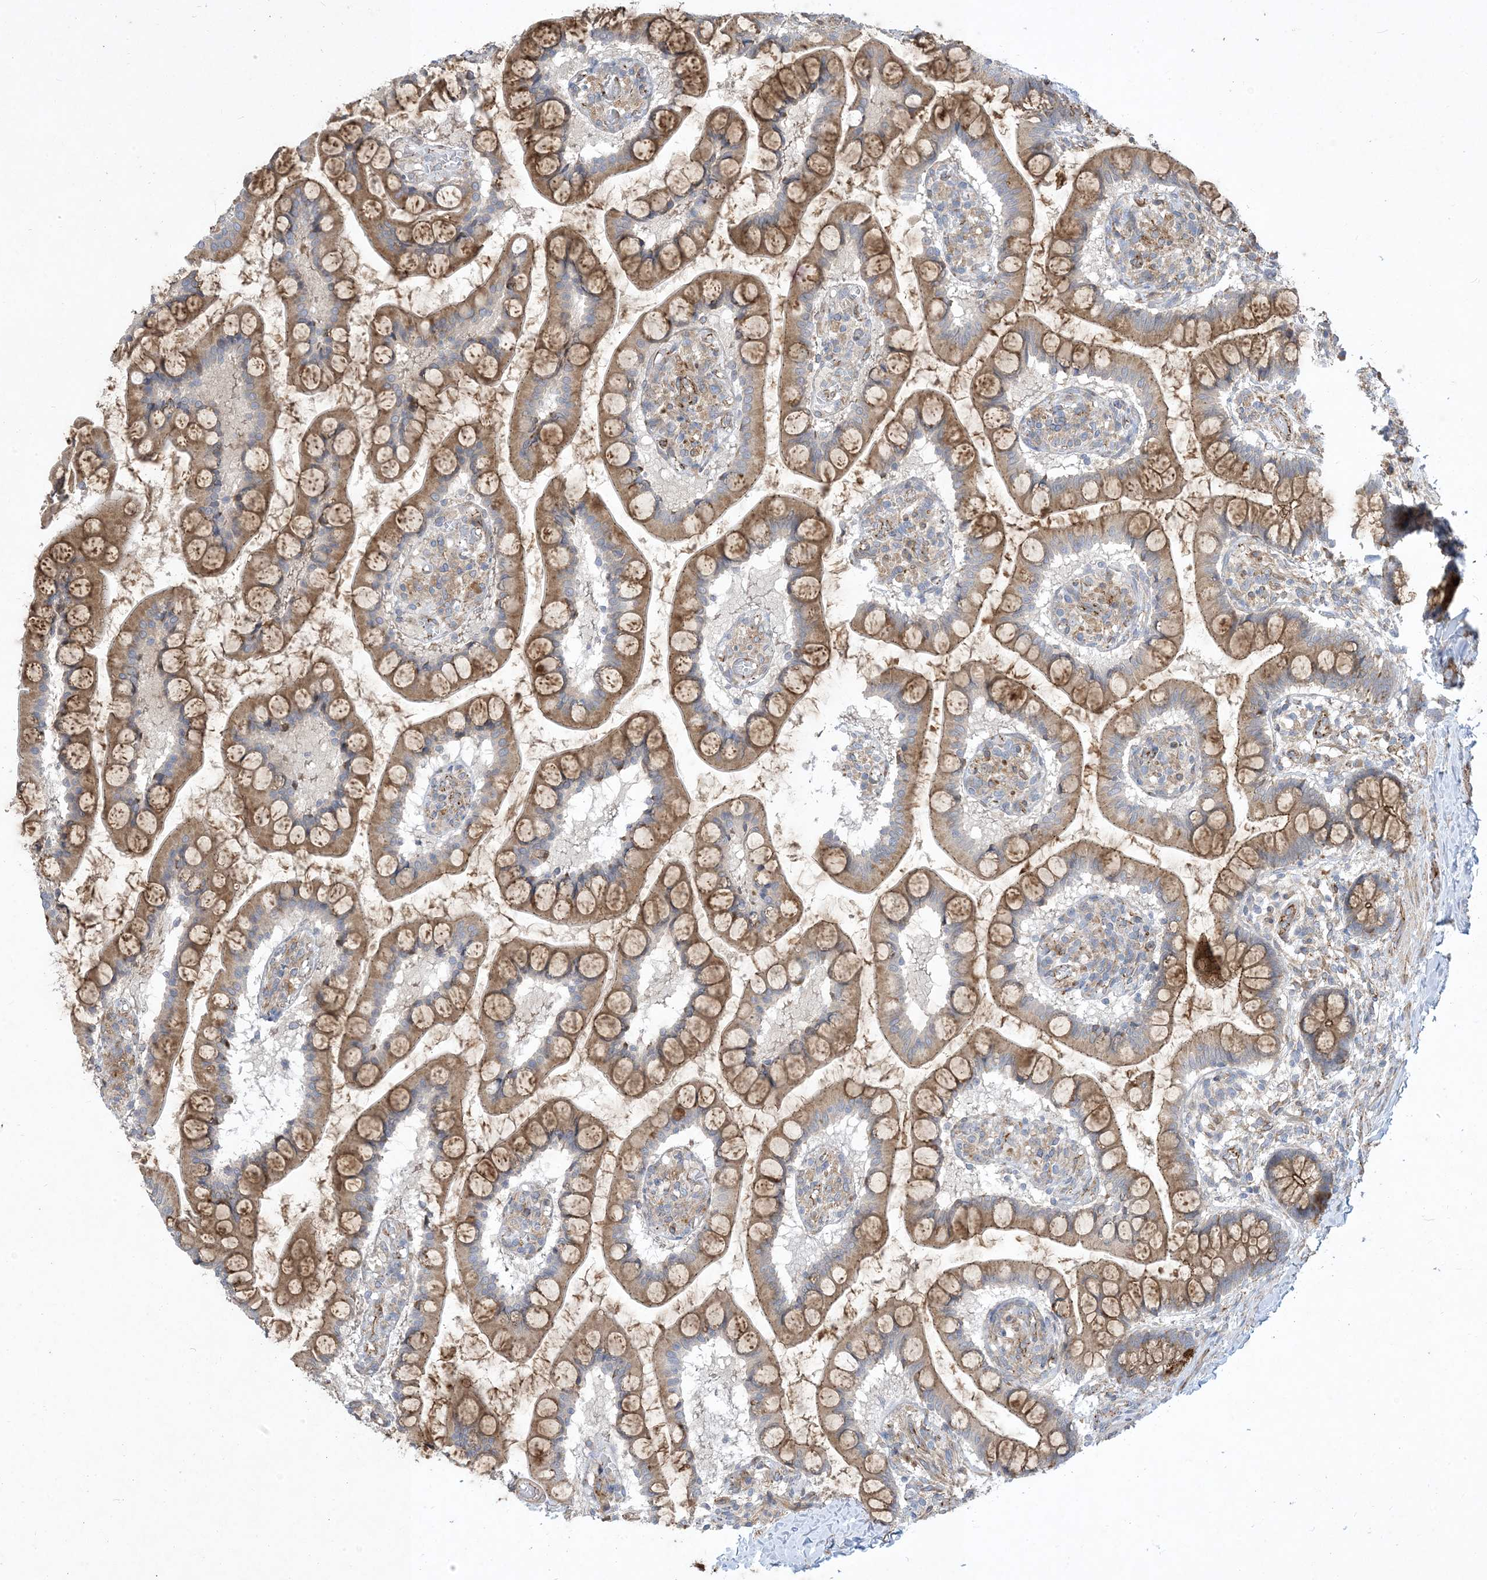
{"staining": {"intensity": "moderate", "quantity": ">75%", "location": "cytoplasmic/membranous"}, "tissue": "small intestine", "cell_type": "Glandular cells", "image_type": "normal", "snomed": [{"axis": "morphology", "description": "Normal tissue, NOS"}, {"axis": "topography", "description": "Small intestine"}], "caption": "Moderate cytoplasmic/membranous protein positivity is present in about >75% of glandular cells in small intestine. (Brightfield microscopy of DAB IHC at high magnification).", "gene": "OTOP1", "patient": {"sex": "male", "age": 52}}